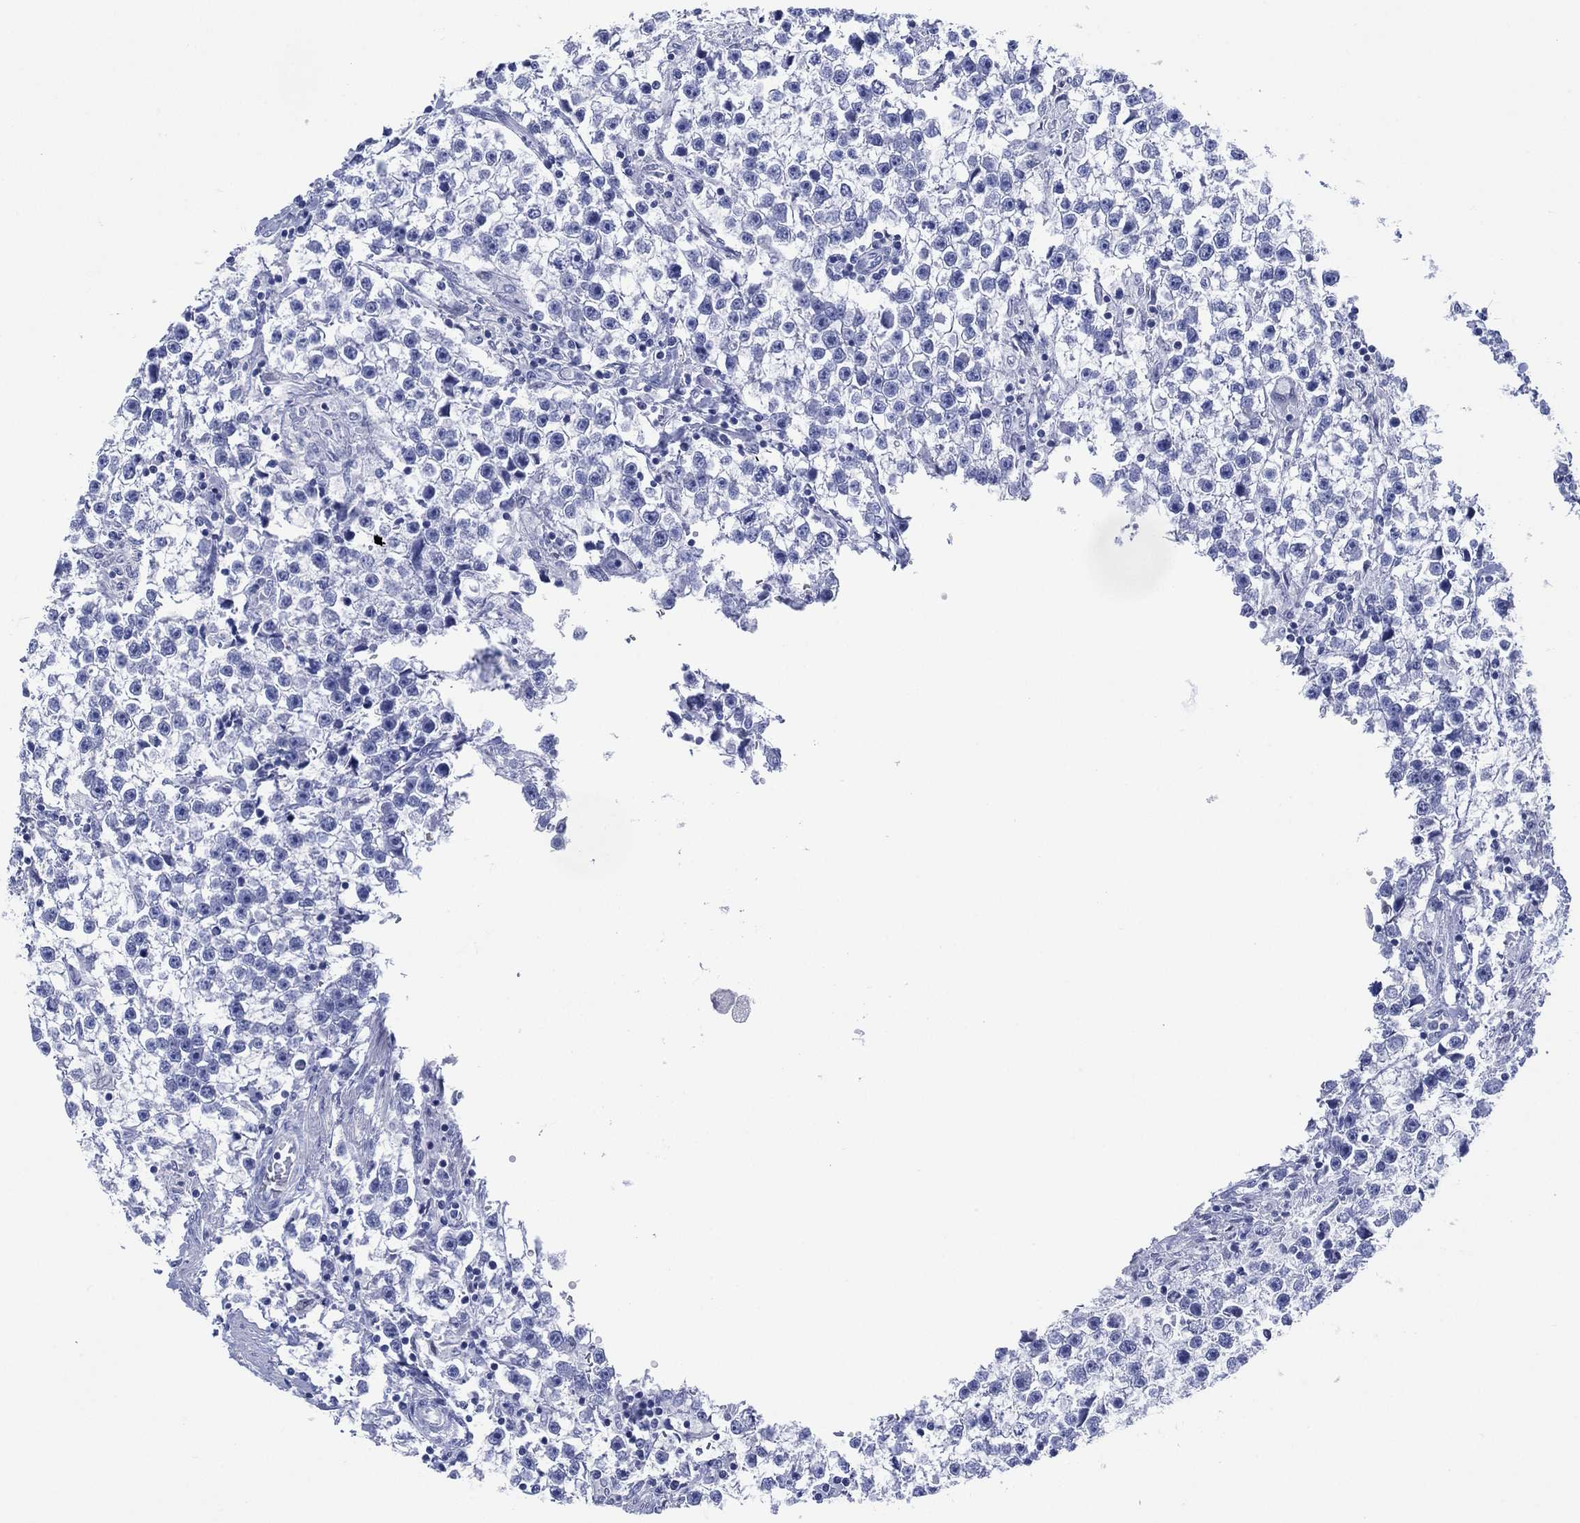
{"staining": {"intensity": "negative", "quantity": "none", "location": "none"}, "tissue": "testis cancer", "cell_type": "Tumor cells", "image_type": "cancer", "snomed": [{"axis": "morphology", "description": "Seminoma, NOS"}, {"axis": "topography", "description": "Testis"}], "caption": "Immunohistochemistry (IHC) histopathology image of human testis cancer stained for a protein (brown), which exhibits no staining in tumor cells.", "gene": "TMEM247", "patient": {"sex": "male", "age": 59}}